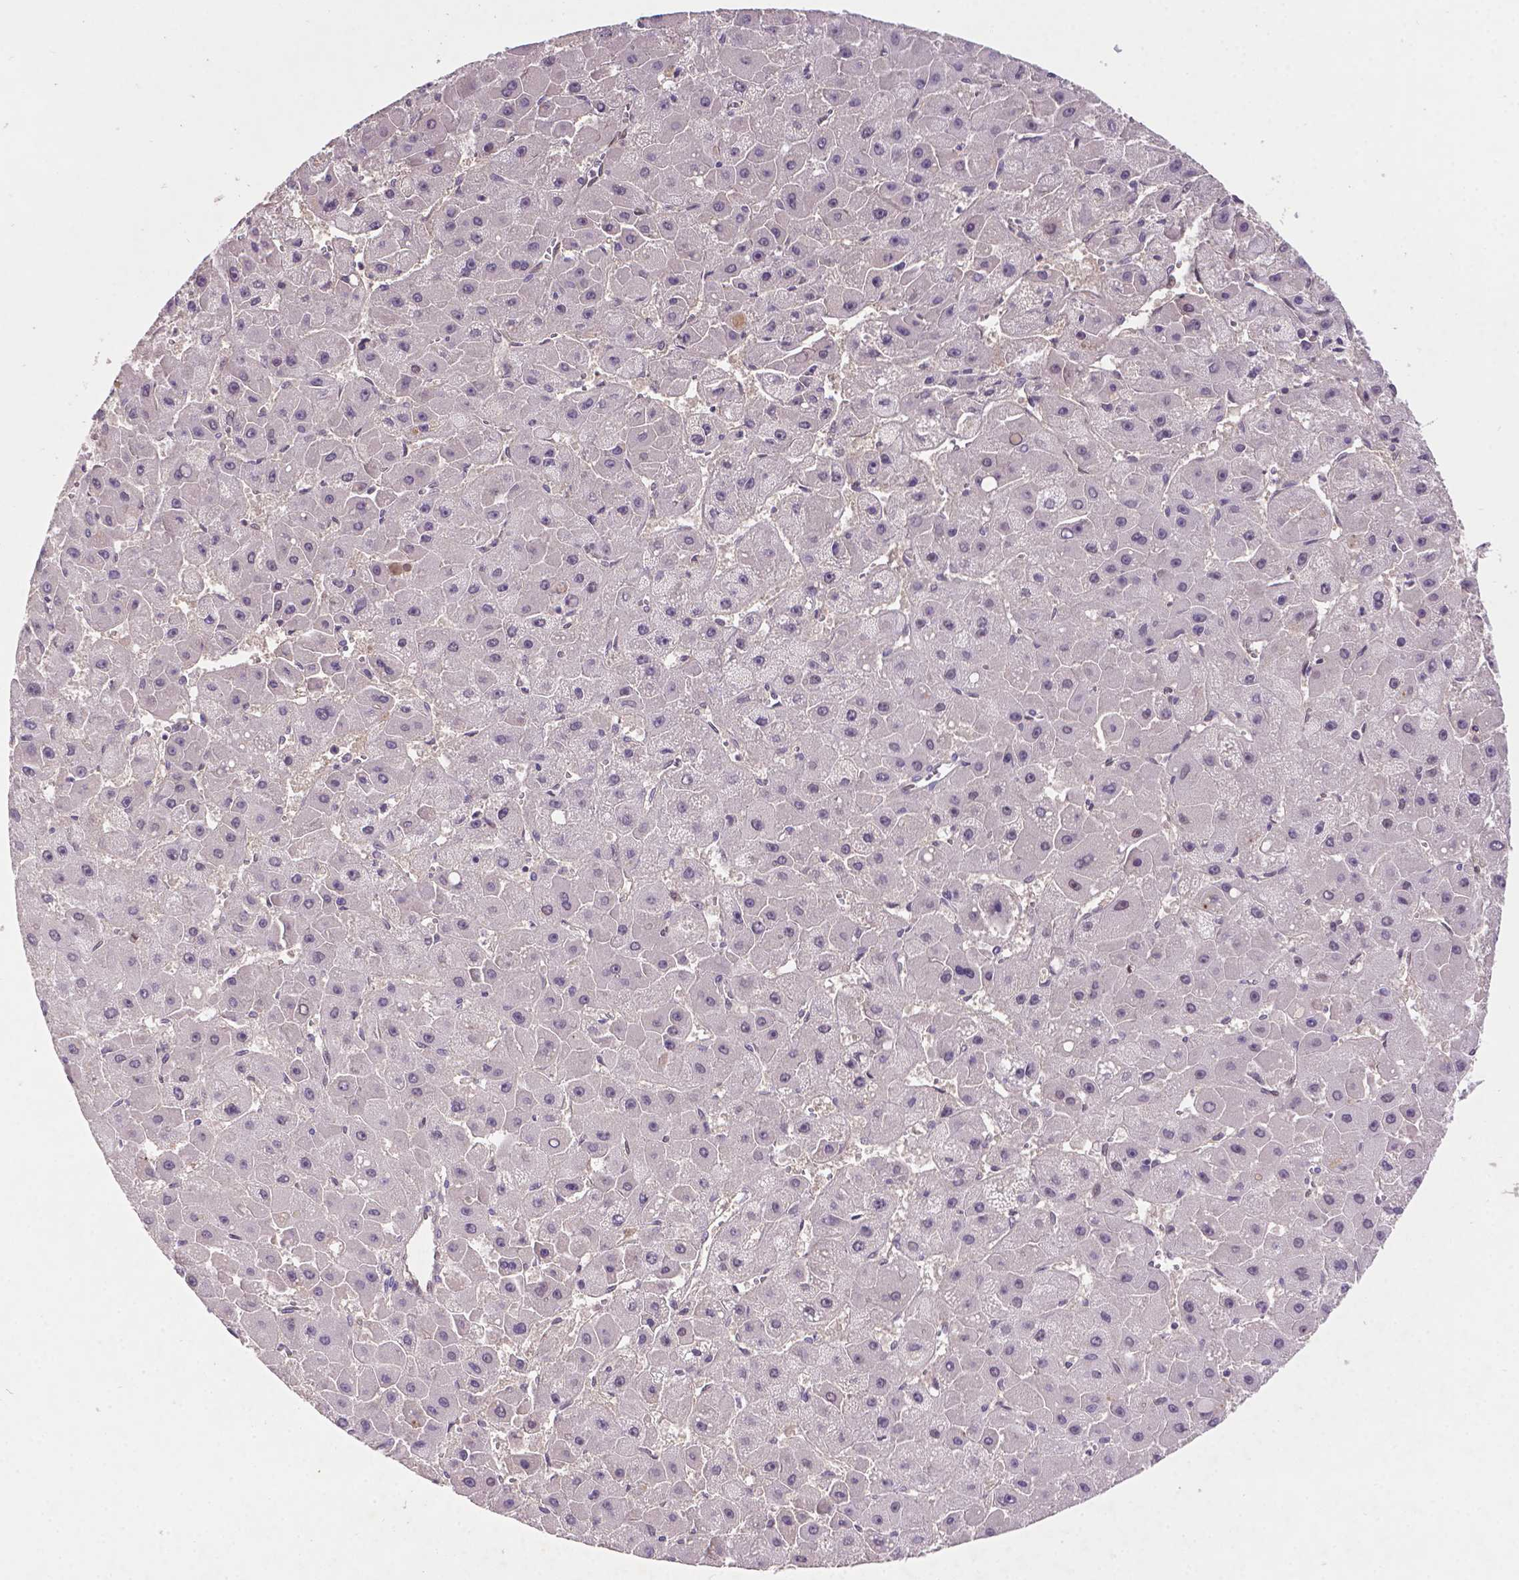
{"staining": {"intensity": "negative", "quantity": "none", "location": "none"}, "tissue": "liver cancer", "cell_type": "Tumor cells", "image_type": "cancer", "snomed": [{"axis": "morphology", "description": "Carcinoma, Hepatocellular, NOS"}, {"axis": "topography", "description": "Liver"}], "caption": "Immunohistochemical staining of human liver cancer (hepatocellular carcinoma) reveals no significant staining in tumor cells.", "gene": "SOX17", "patient": {"sex": "female", "age": 25}}